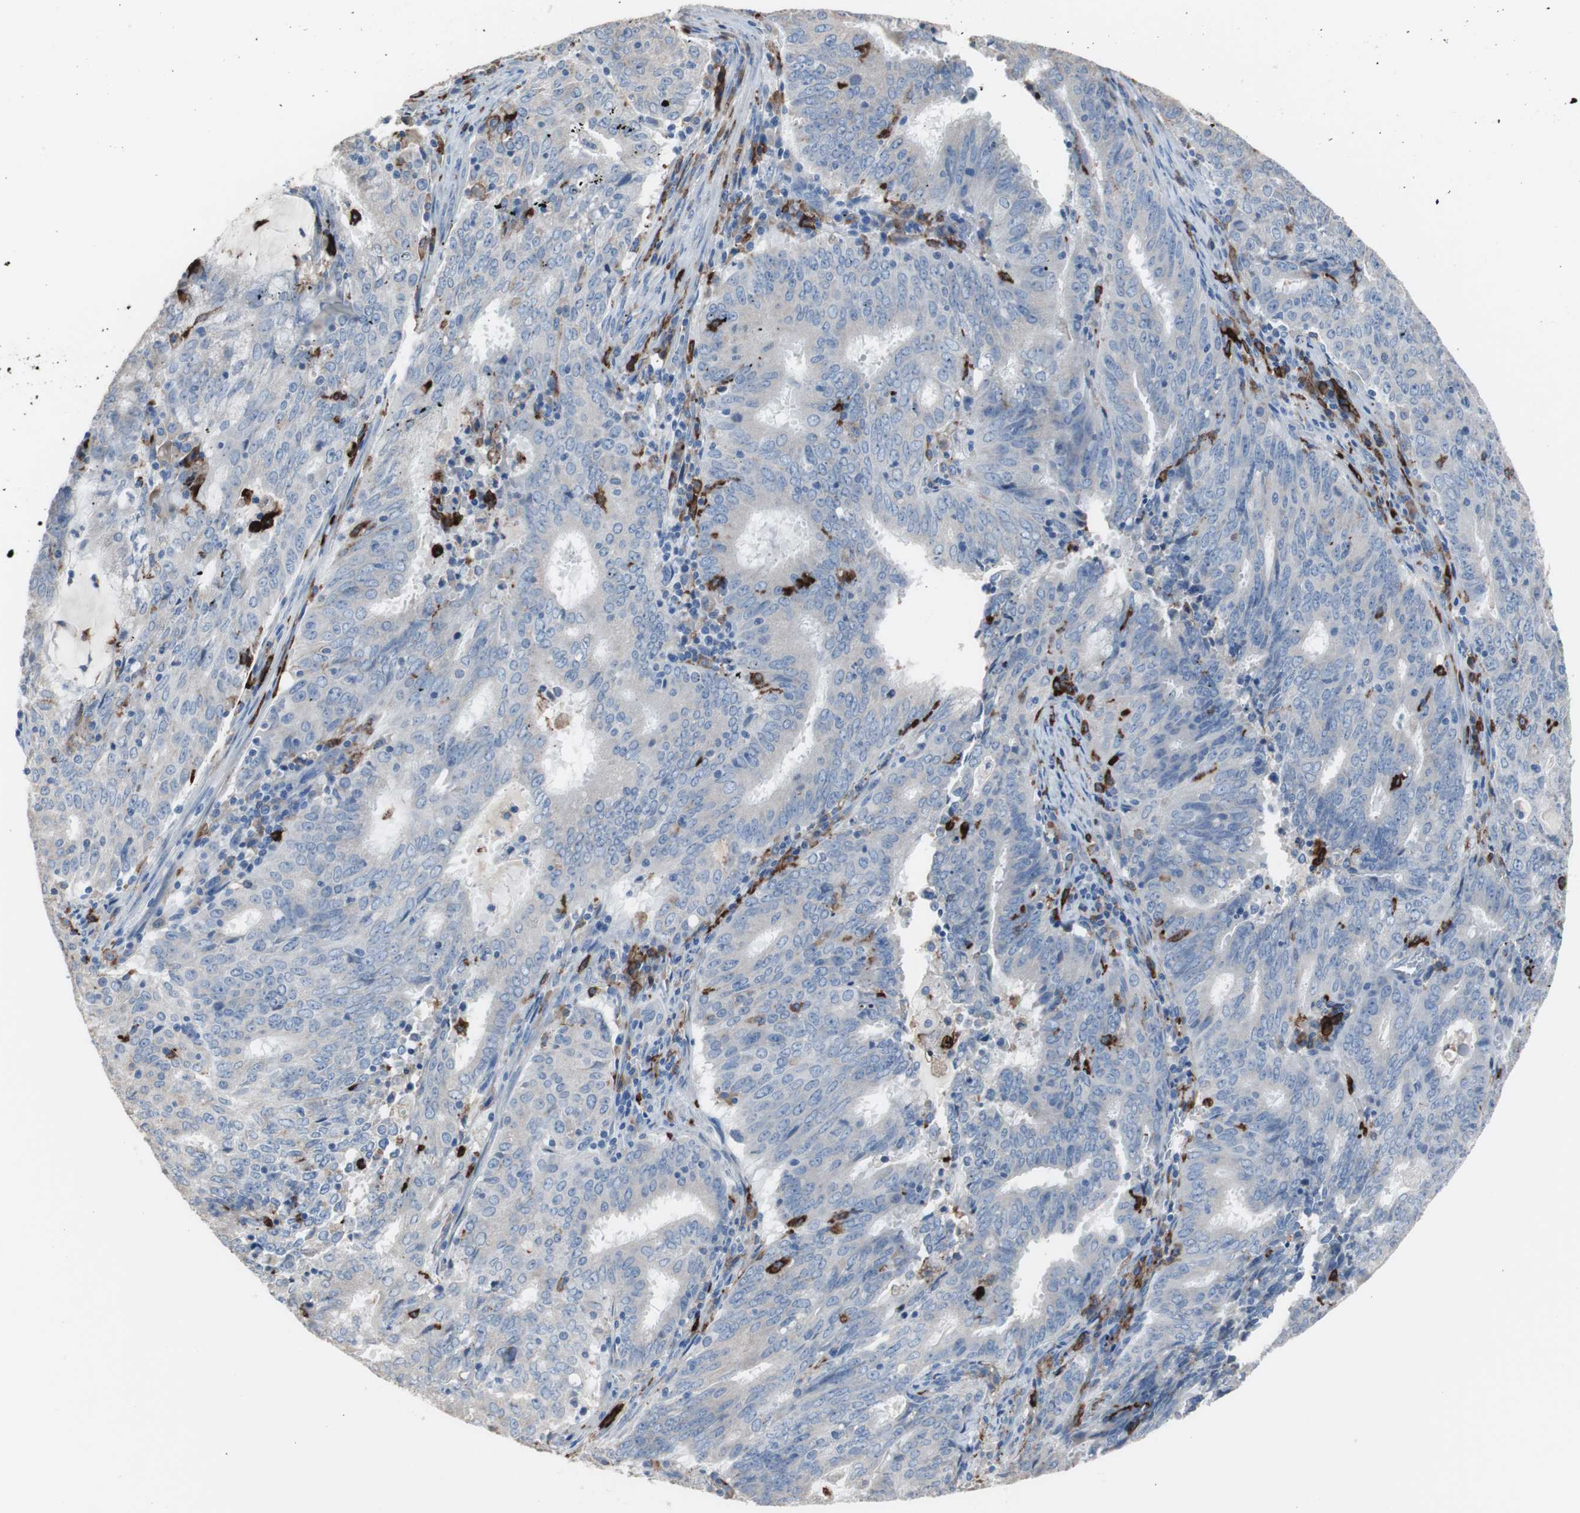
{"staining": {"intensity": "negative", "quantity": "none", "location": "none"}, "tissue": "cervical cancer", "cell_type": "Tumor cells", "image_type": "cancer", "snomed": [{"axis": "morphology", "description": "Adenocarcinoma, NOS"}, {"axis": "topography", "description": "Cervix"}], "caption": "Human adenocarcinoma (cervical) stained for a protein using immunohistochemistry (IHC) displays no expression in tumor cells.", "gene": "FCGR2B", "patient": {"sex": "female", "age": 44}}